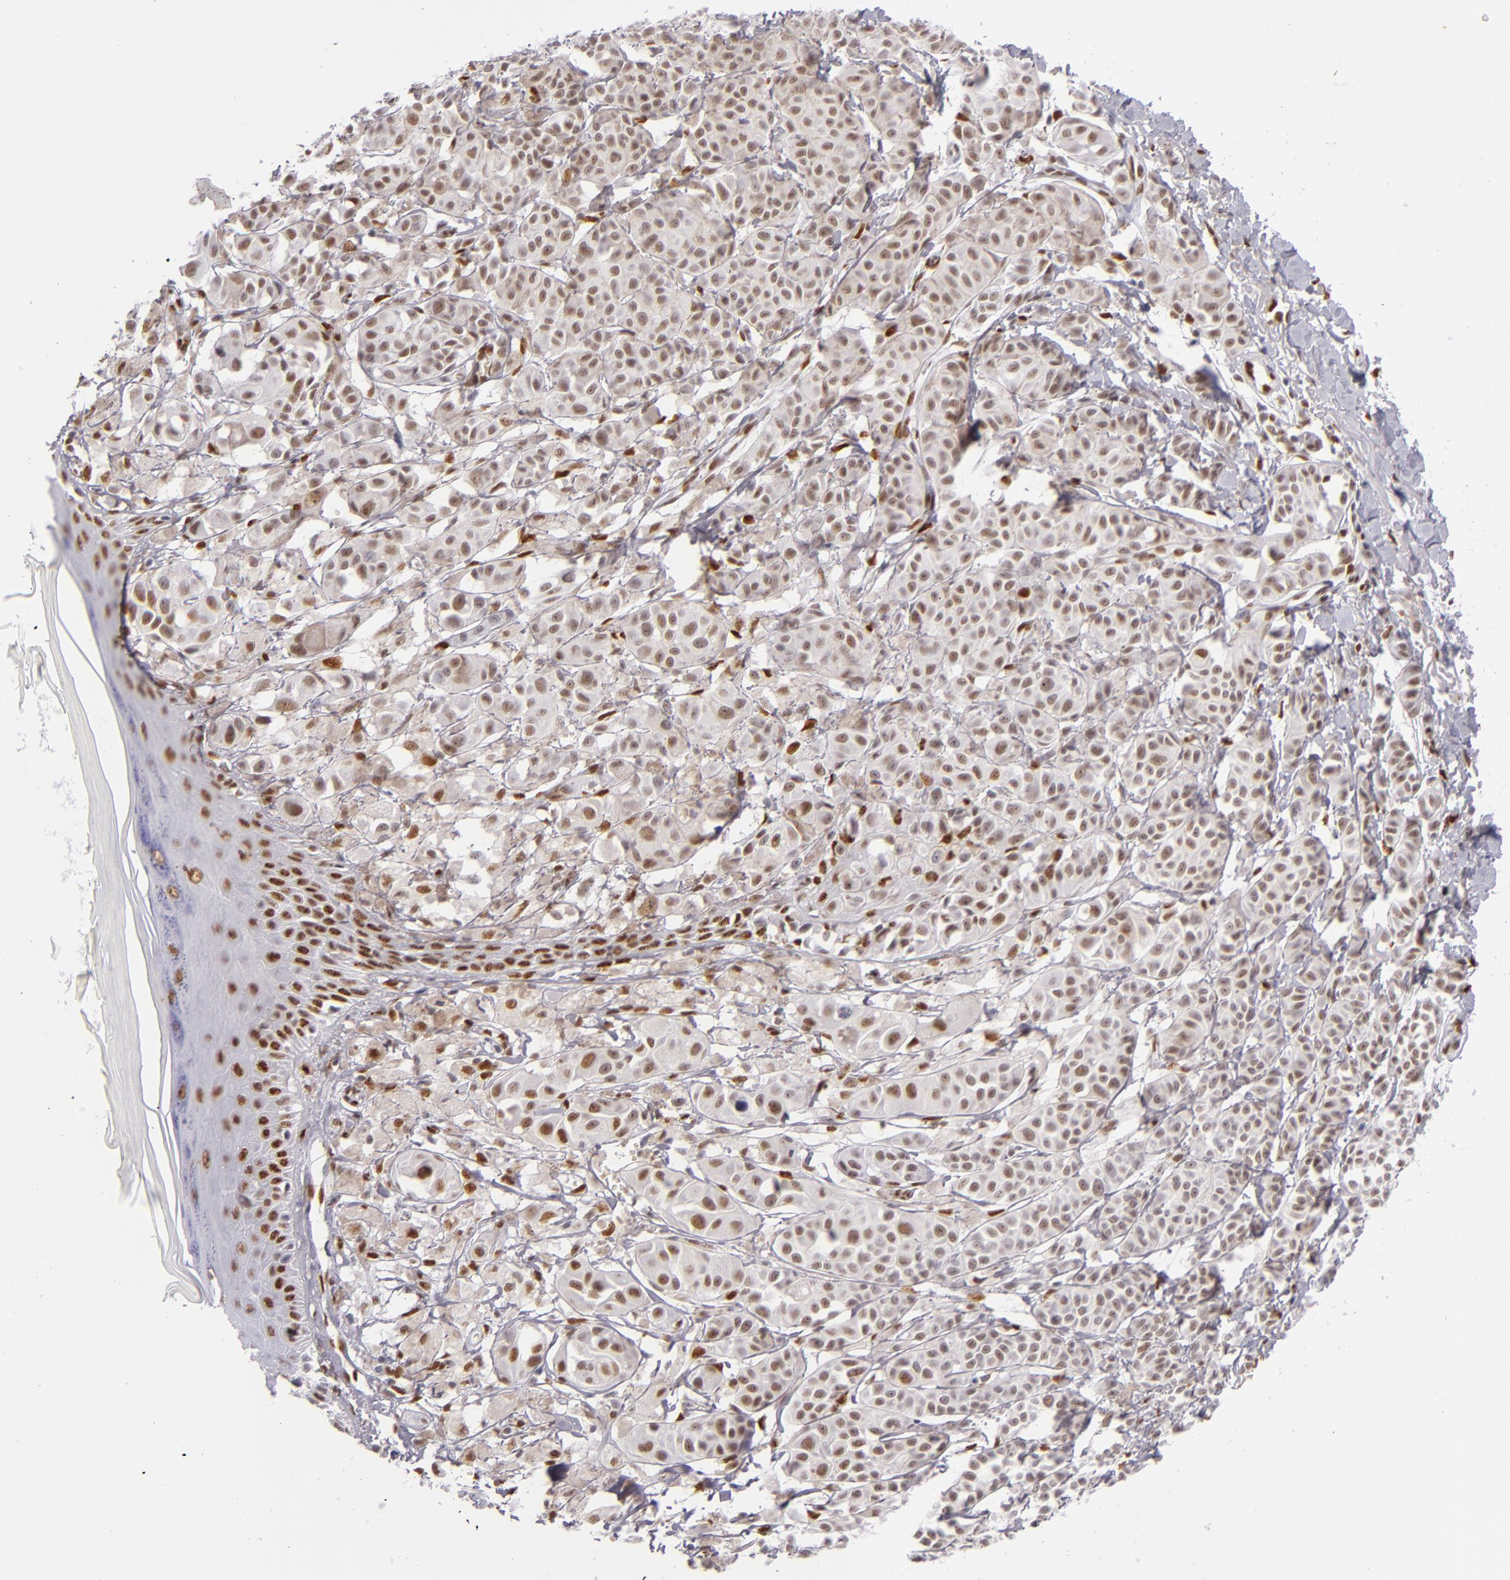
{"staining": {"intensity": "moderate", "quantity": ">75%", "location": "nuclear"}, "tissue": "melanoma", "cell_type": "Tumor cells", "image_type": "cancer", "snomed": [{"axis": "morphology", "description": "Malignant melanoma, NOS"}, {"axis": "topography", "description": "Skin"}], "caption": "Malignant melanoma stained for a protein reveals moderate nuclear positivity in tumor cells. (brown staining indicates protein expression, while blue staining denotes nuclei).", "gene": "TOP3A", "patient": {"sex": "male", "age": 76}}